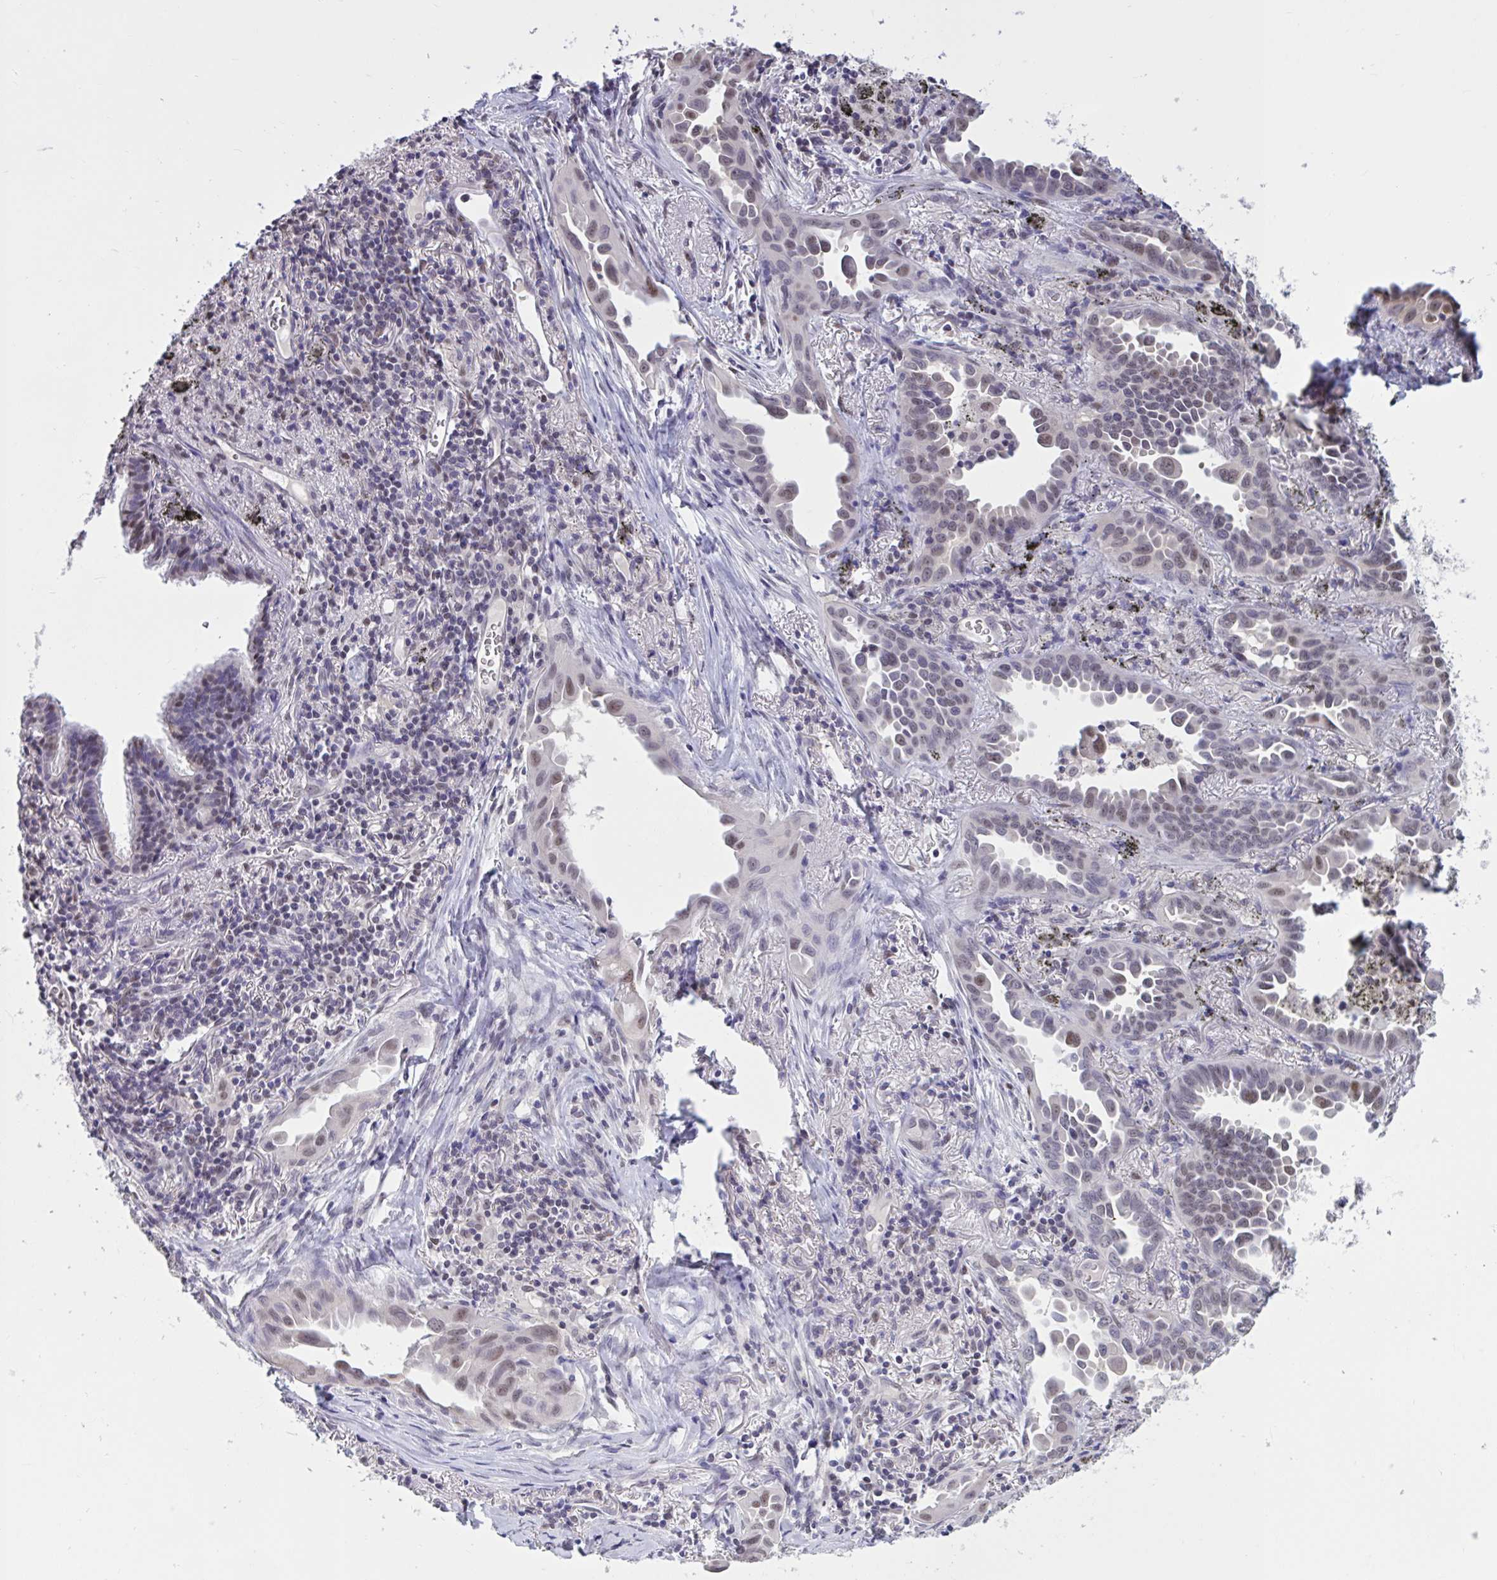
{"staining": {"intensity": "weak", "quantity": ">75%", "location": "nuclear"}, "tissue": "lung cancer", "cell_type": "Tumor cells", "image_type": "cancer", "snomed": [{"axis": "morphology", "description": "Adenocarcinoma, NOS"}, {"axis": "topography", "description": "Lung"}], "caption": "Protein analysis of adenocarcinoma (lung) tissue demonstrates weak nuclear staining in about >75% of tumor cells.", "gene": "RBL1", "patient": {"sex": "male", "age": 68}}